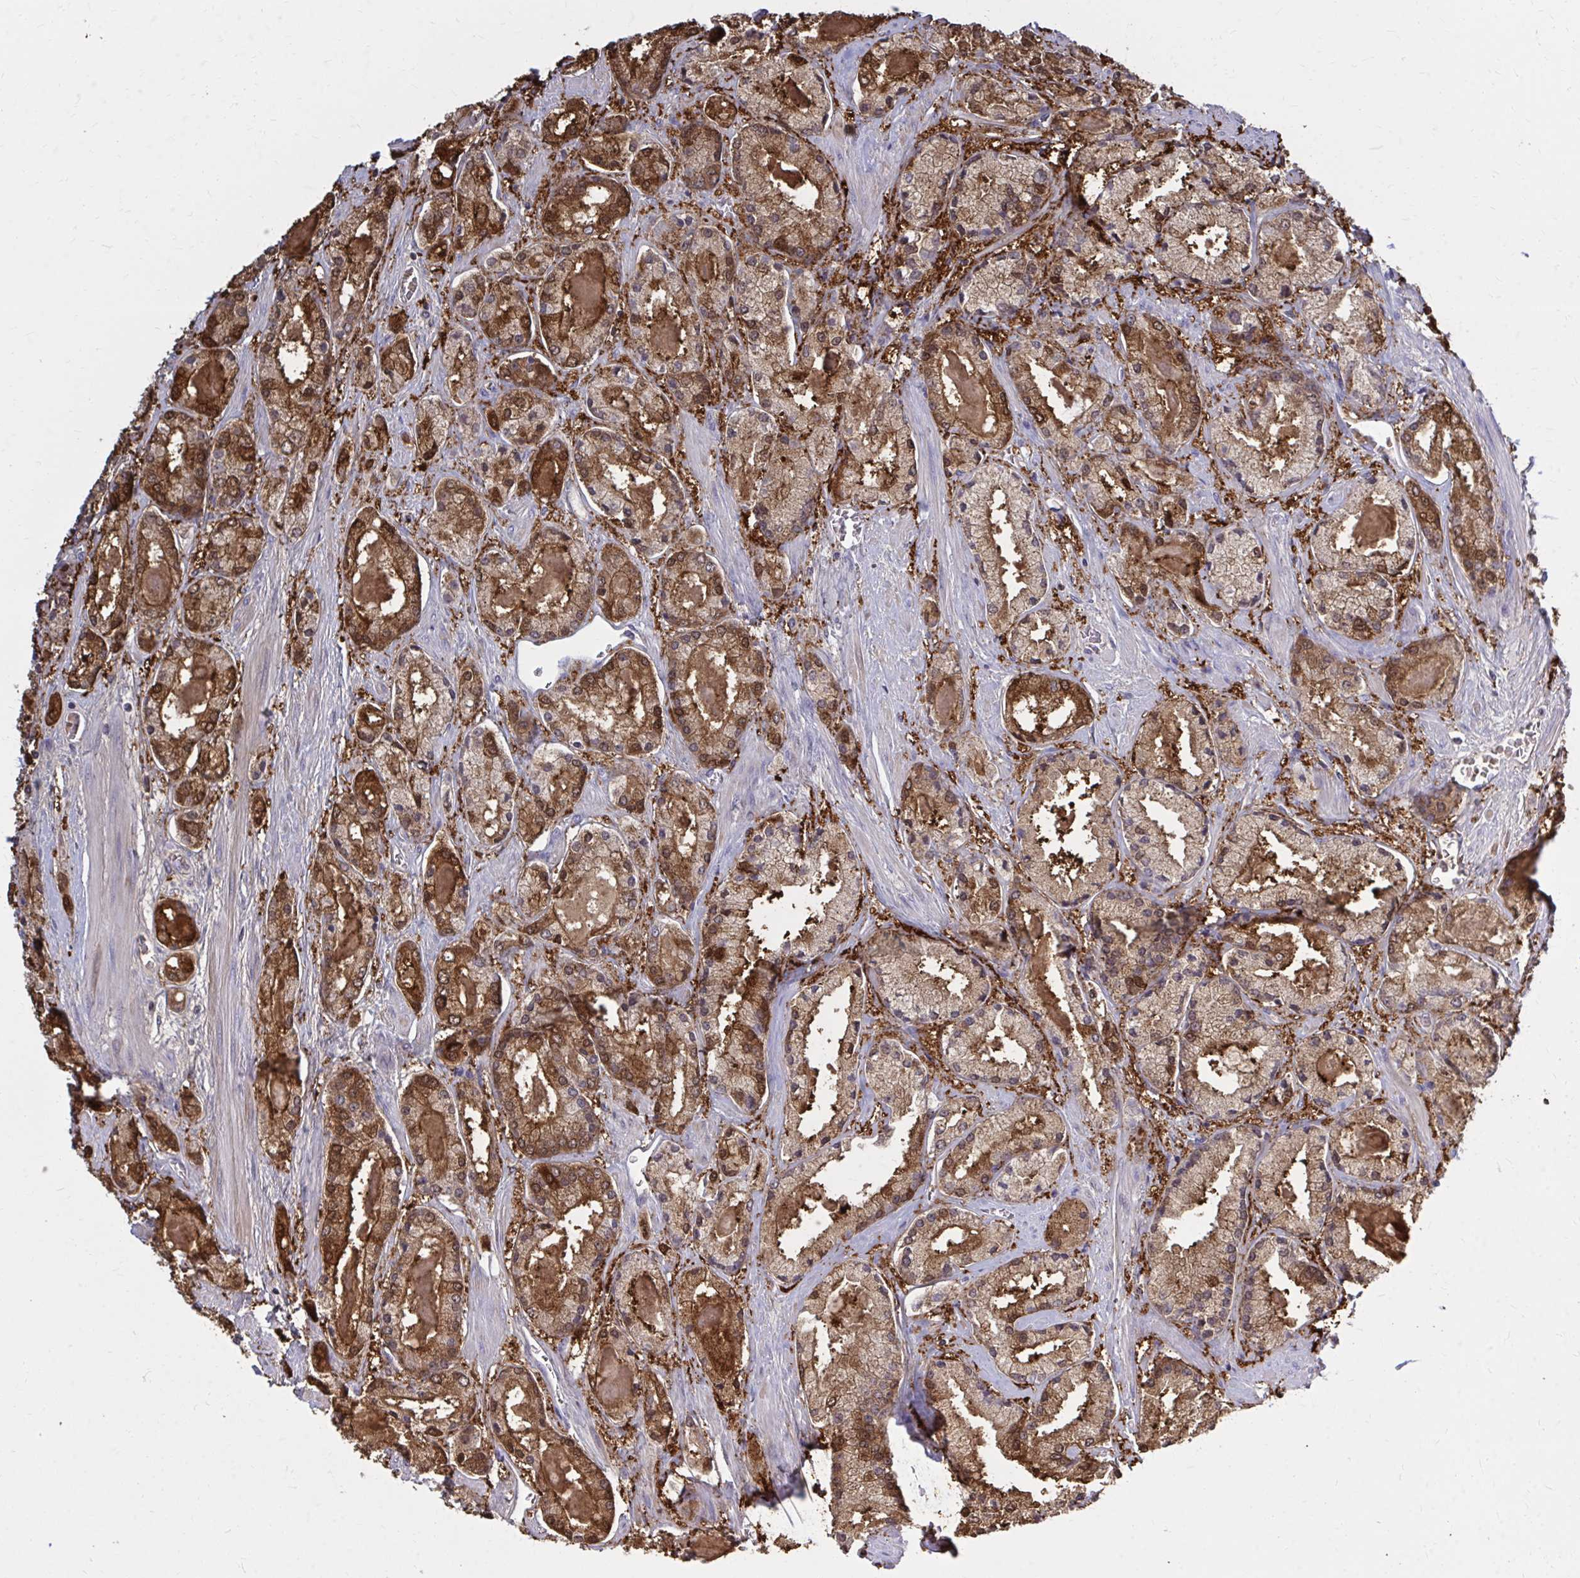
{"staining": {"intensity": "strong", "quantity": ">75%", "location": "cytoplasmic/membranous"}, "tissue": "prostate cancer", "cell_type": "Tumor cells", "image_type": "cancer", "snomed": [{"axis": "morphology", "description": "Adenocarcinoma, High grade"}, {"axis": "topography", "description": "Prostate"}], "caption": "Strong cytoplasmic/membranous positivity for a protein is identified in approximately >75% of tumor cells of prostate cancer using IHC.", "gene": "DBI", "patient": {"sex": "male", "age": 67}}